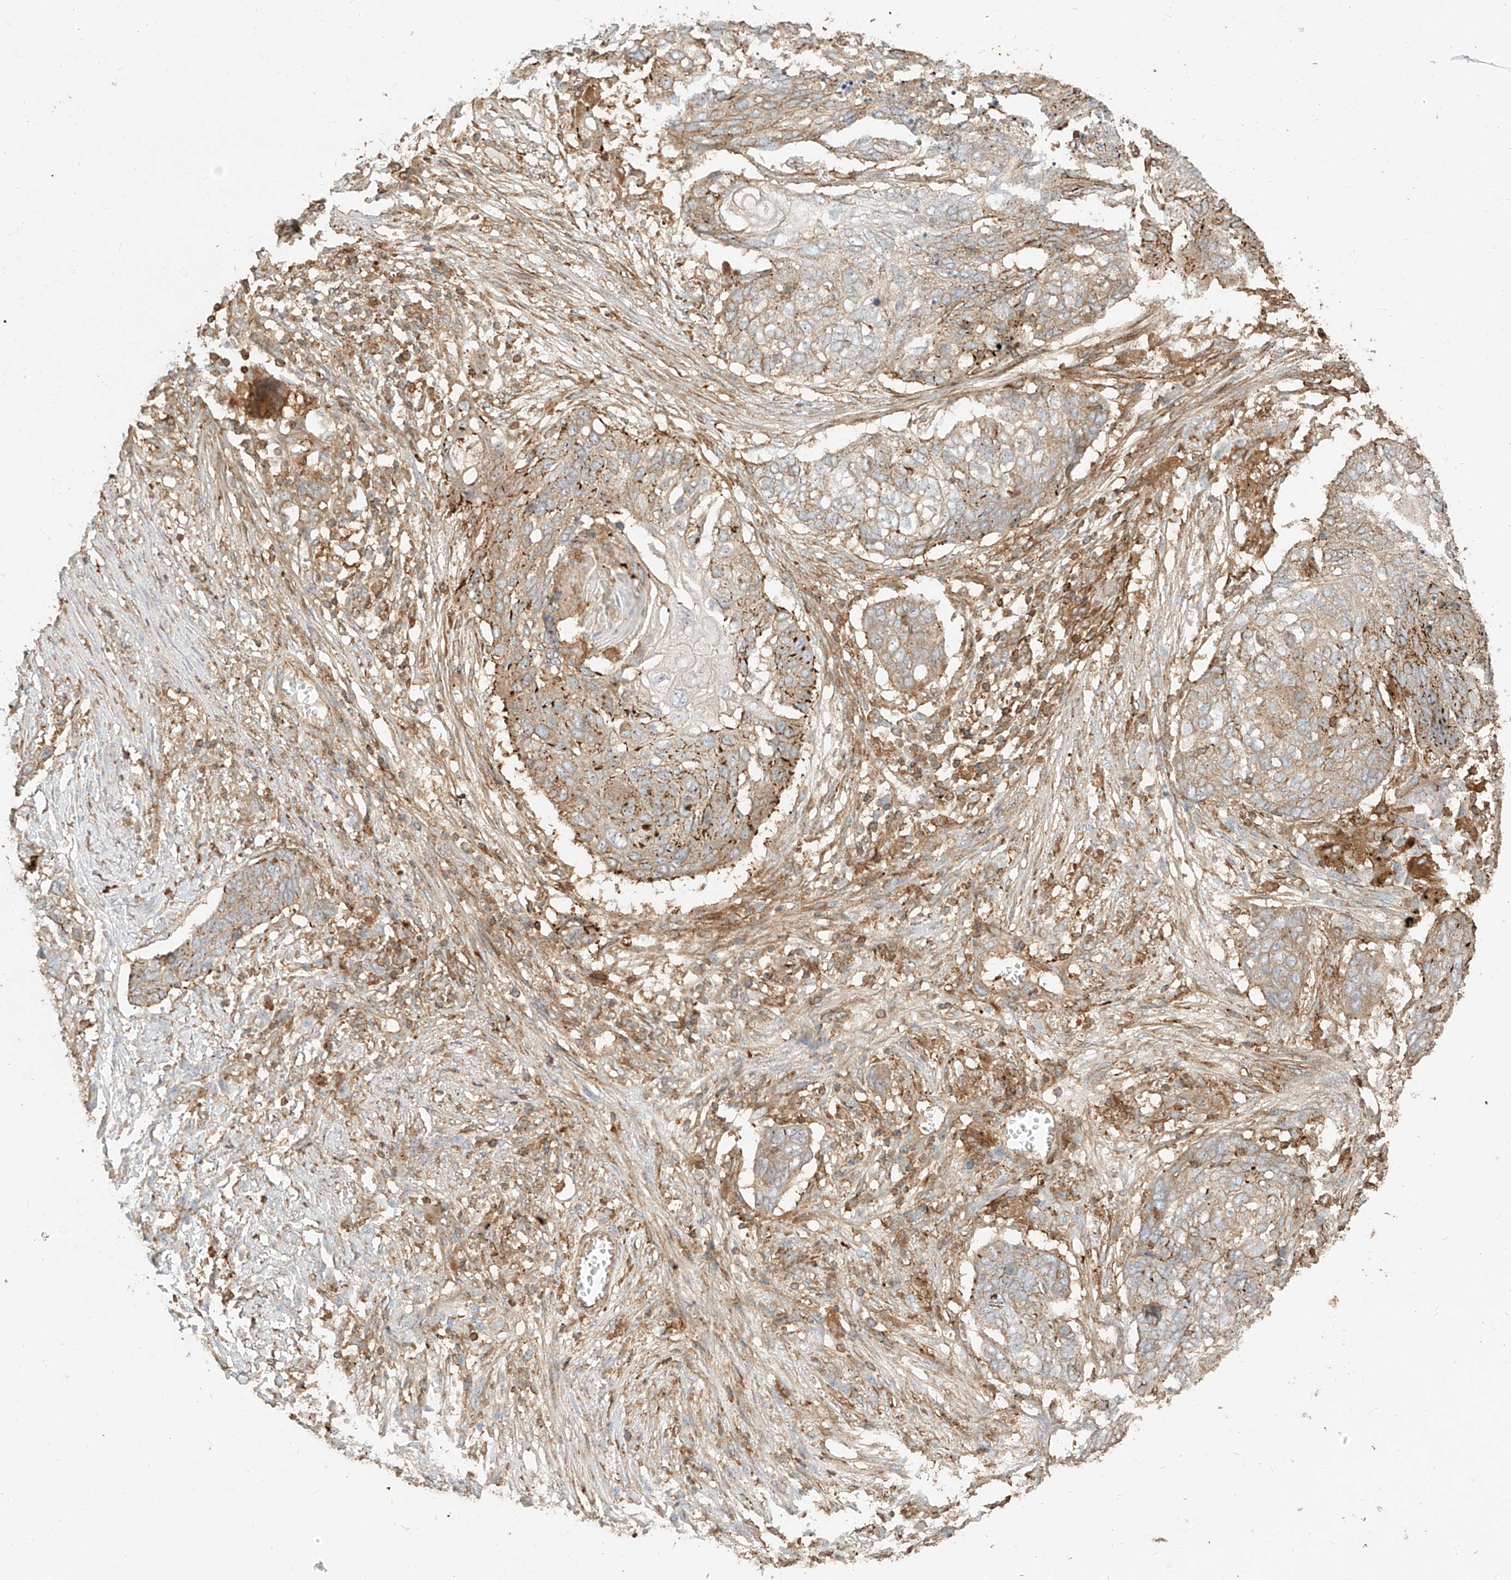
{"staining": {"intensity": "moderate", "quantity": ">75%", "location": "cytoplasmic/membranous"}, "tissue": "lung cancer", "cell_type": "Tumor cells", "image_type": "cancer", "snomed": [{"axis": "morphology", "description": "Squamous cell carcinoma, NOS"}, {"axis": "topography", "description": "Lung"}], "caption": "Immunohistochemistry staining of lung cancer (squamous cell carcinoma), which reveals medium levels of moderate cytoplasmic/membranous expression in approximately >75% of tumor cells indicating moderate cytoplasmic/membranous protein expression. The staining was performed using DAB (brown) for protein detection and nuclei were counterstained in hematoxylin (blue).", "gene": "SNX9", "patient": {"sex": "female", "age": 63}}